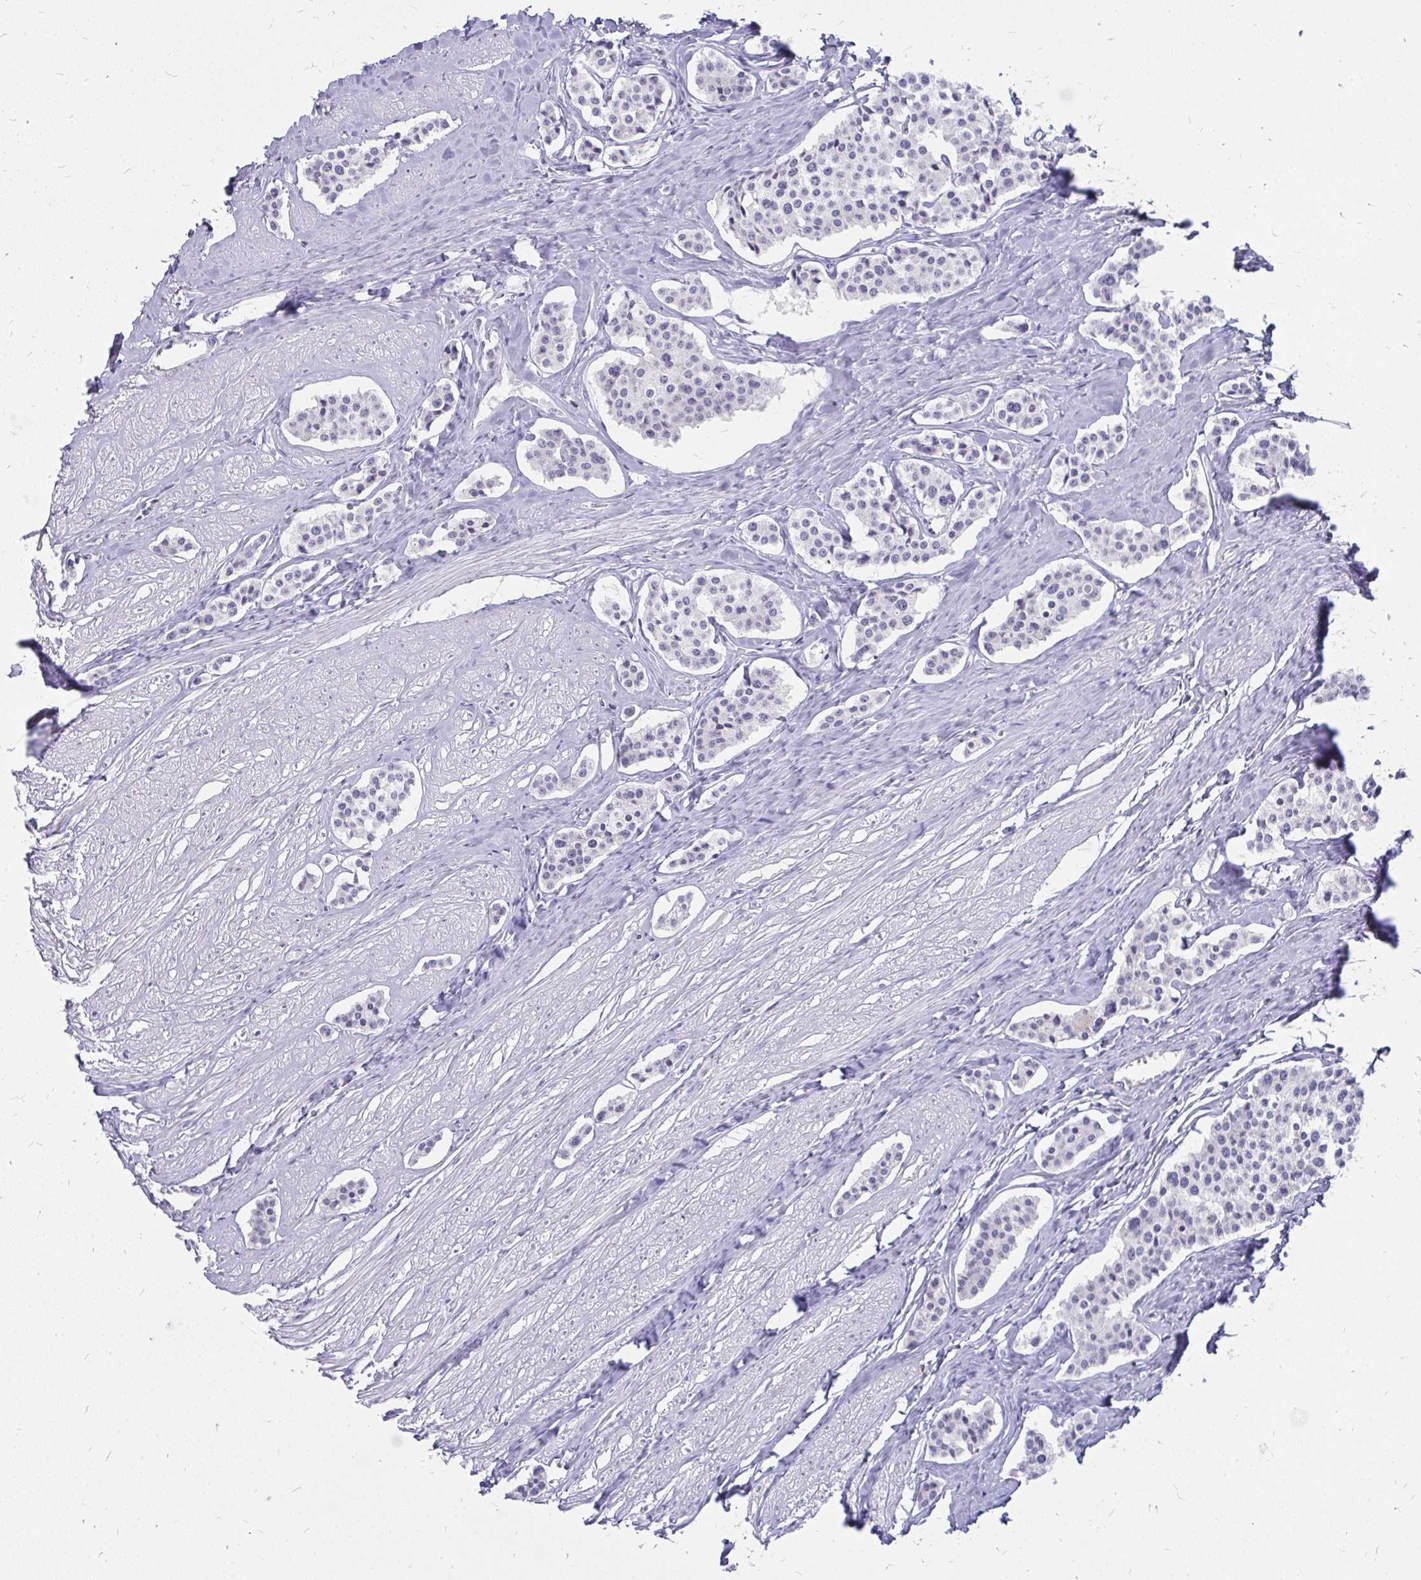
{"staining": {"intensity": "negative", "quantity": "none", "location": "none"}, "tissue": "carcinoid", "cell_type": "Tumor cells", "image_type": "cancer", "snomed": [{"axis": "morphology", "description": "Carcinoid, malignant, NOS"}, {"axis": "topography", "description": "Small intestine"}], "caption": "Immunohistochemistry micrograph of human carcinoid stained for a protein (brown), which shows no staining in tumor cells.", "gene": "FAM9A", "patient": {"sex": "male", "age": 60}}